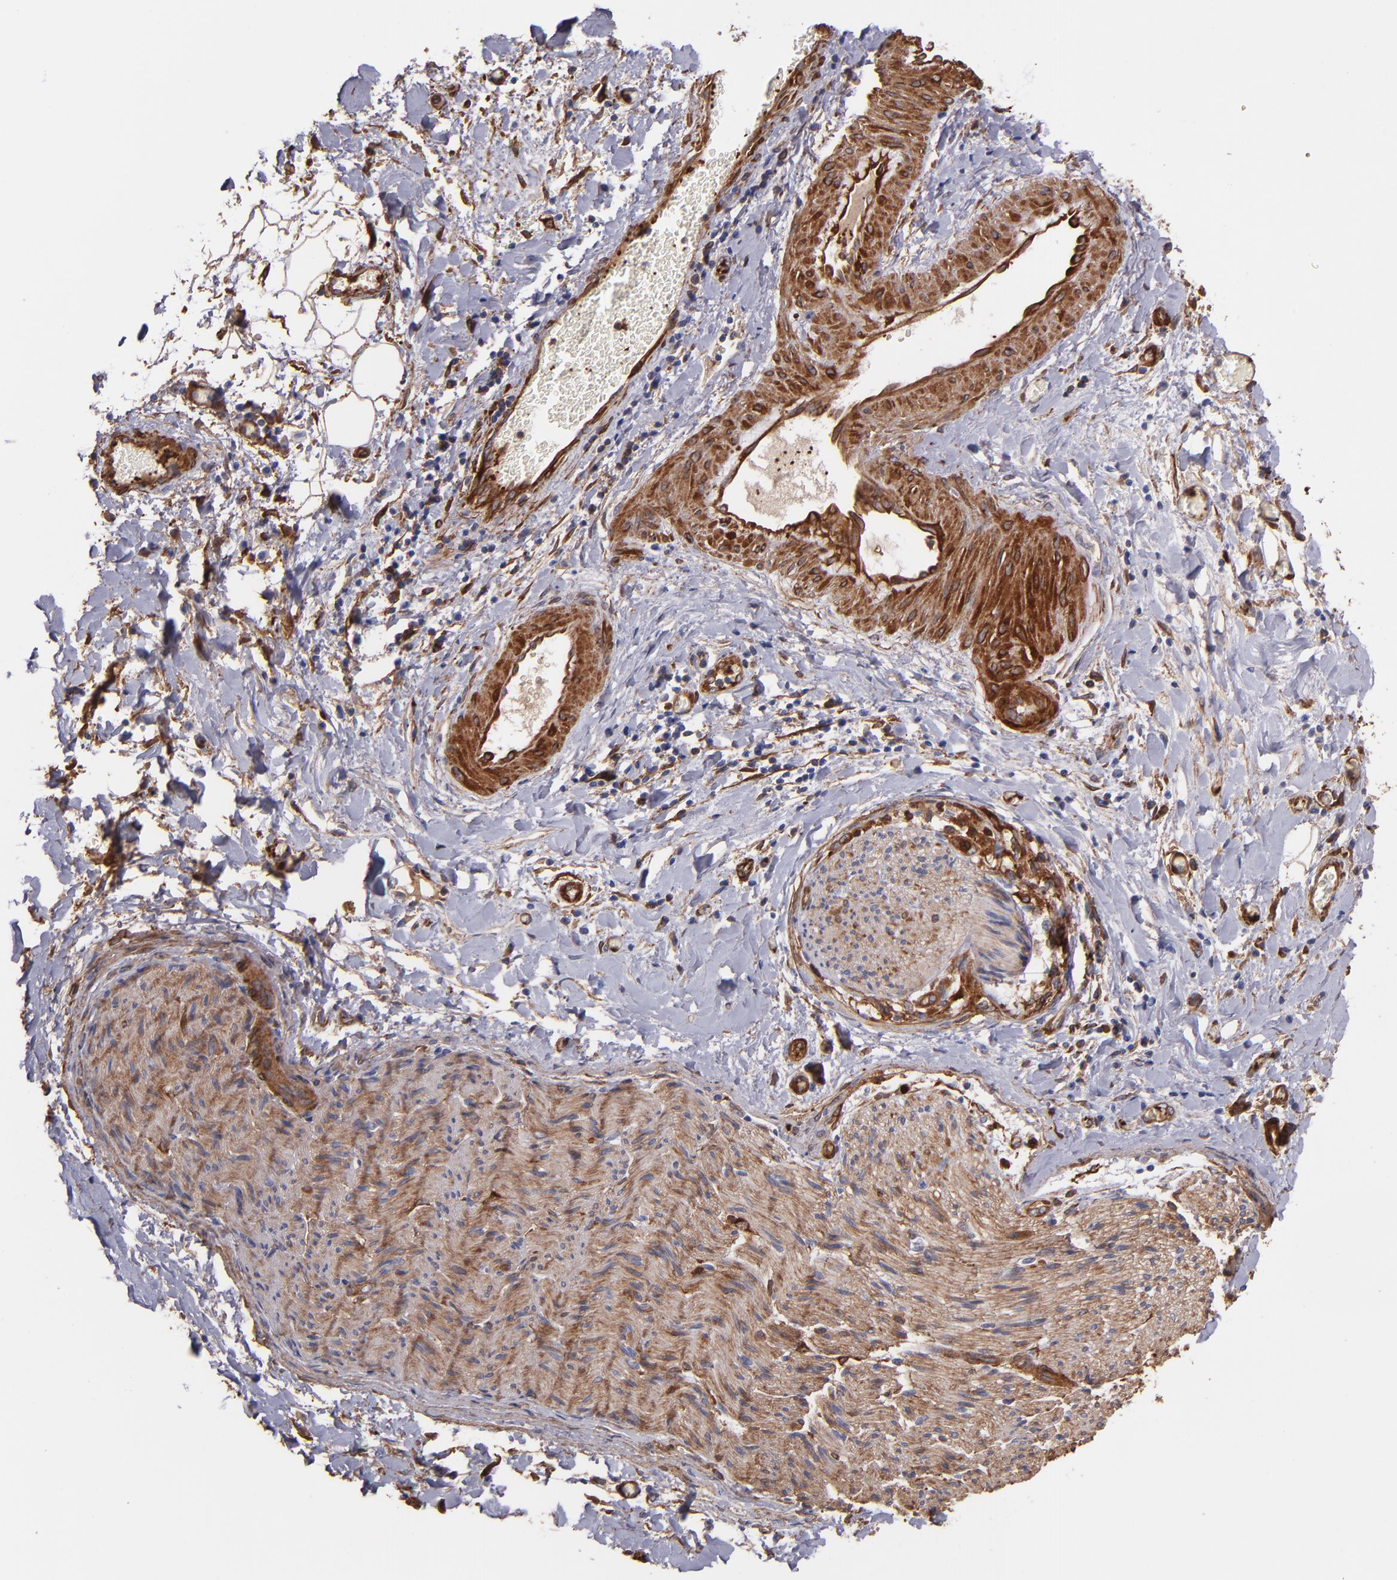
{"staining": {"intensity": "moderate", "quantity": ">75%", "location": "cytoplasmic/membranous"}, "tissue": "liver cancer", "cell_type": "Tumor cells", "image_type": "cancer", "snomed": [{"axis": "morphology", "description": "Cholangiocarcinoma"}, {"axis": "topography", "description": "Liver"}], "caption": "Human cholangiocarcinoma (liver) stained for a protein (brown) demonstrates moderate cytoplasmic/membranous positive staining in approximately >75% of tumor cells.", "gene": "VCL", "patient": {"sex": "male", "age": 58}}